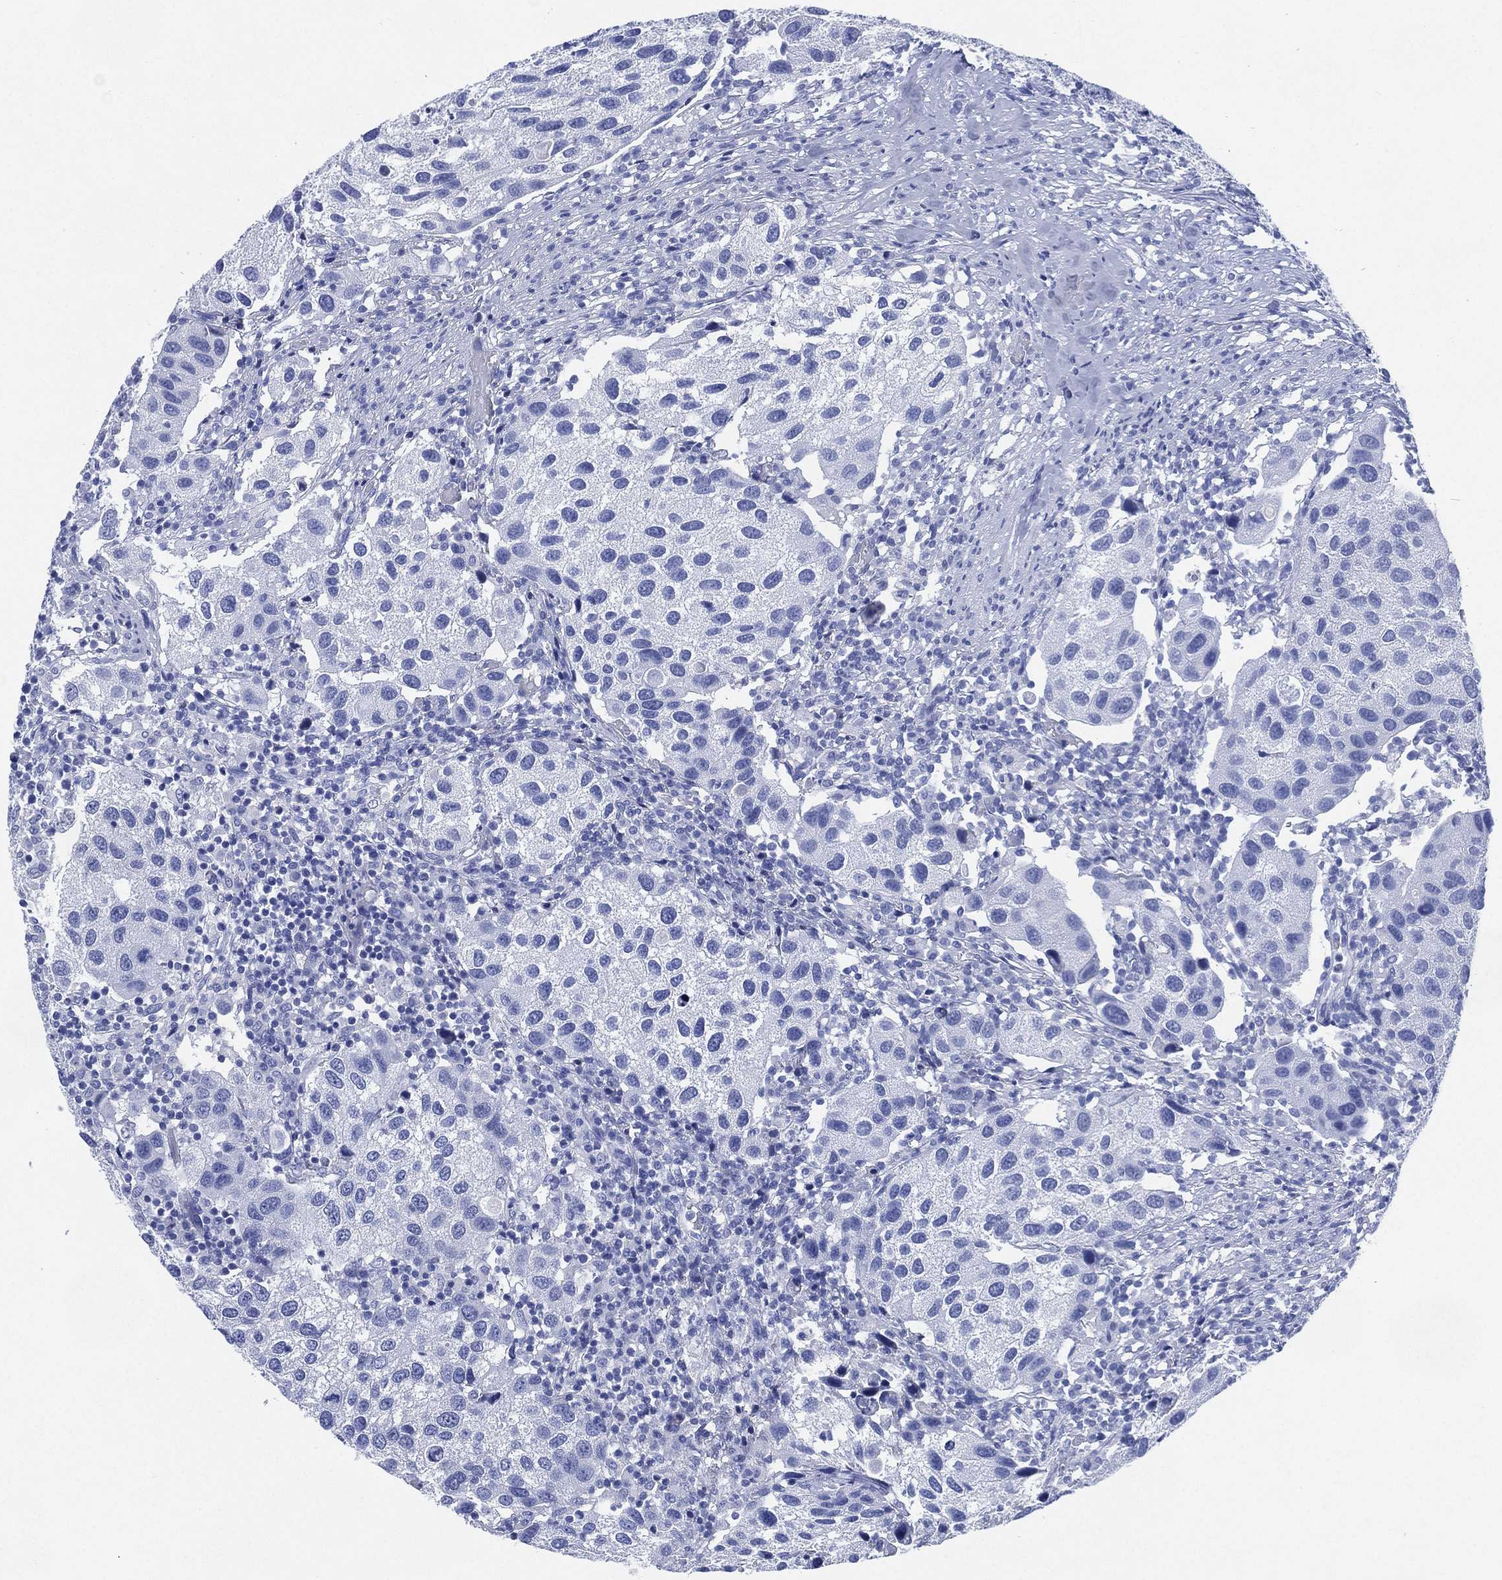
{"staining": {"intensity": "negative", "quantity": "none", "location": "none"}, "tissue": "urothelial cancer", "cell_type": "Tumor cells", "image_type": "cancer", "snomed": [{"axis": "morphology", "description": "Urothelial carcinoma, High grade"}, {"axis": "topography", "description": "Urinary bladder"}], "caption": "DAB (3,3'-diaminobenzidine) immunohistochemical staining of human urothelial cancer exhibits no significant positivity in tumor cells.", "gene": "SIGLECL1", "patient": {"sex": "male", "age": 79}}